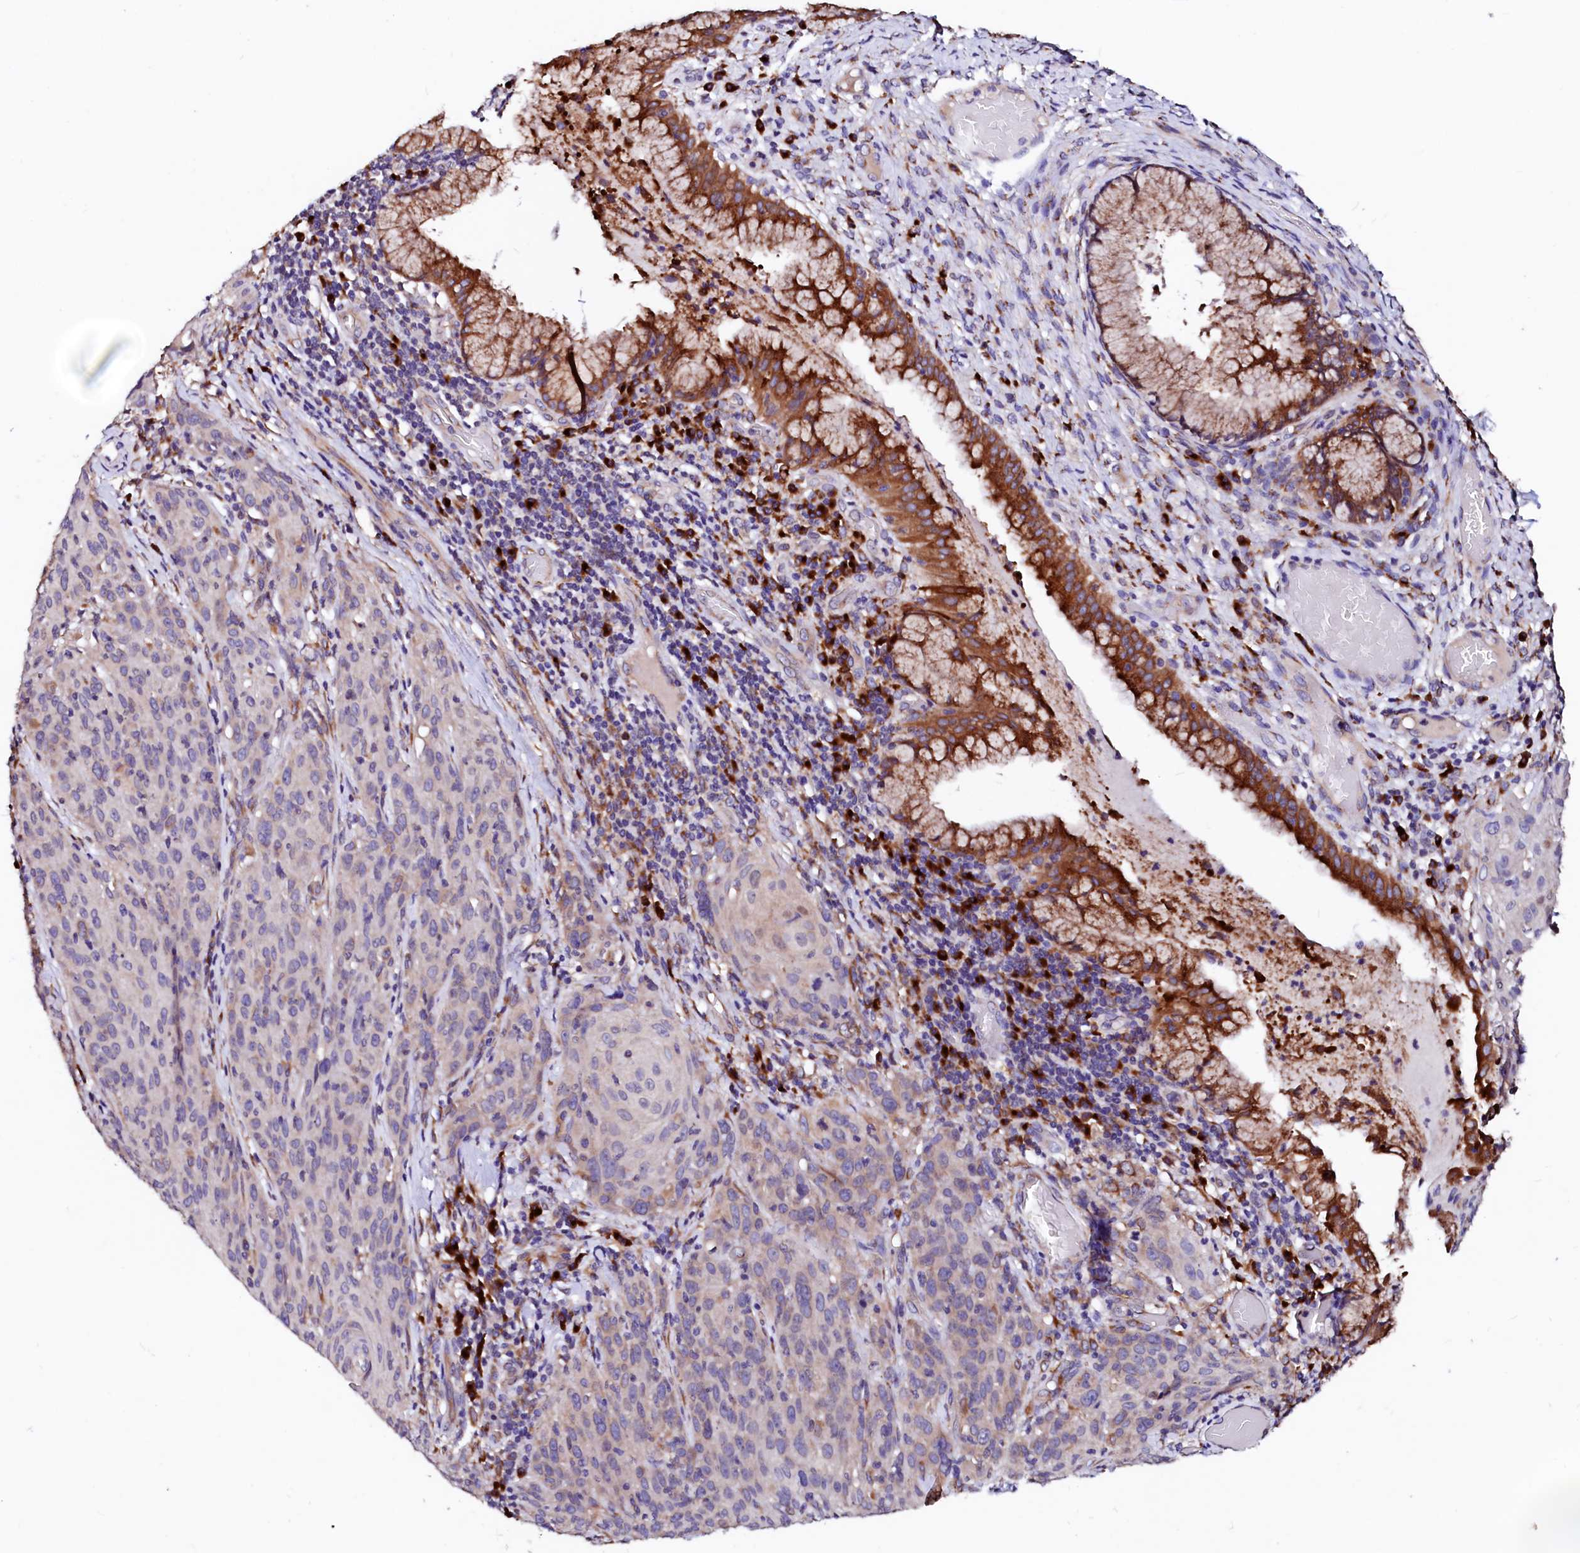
{"staining": {"intensity": "negative", "quantity": "none", "location": "none"}, "tissue": "cervical cancer", "cell_type": "Tumor cells", "image_type": "cancer", "snomed": [{"axis": "morphology", "description": "Squamous cell carcinoma, NOS"}, {"axis": "topography", "description": "Cervix"}], "caption": "A micrograph of human cervical squamous cell carcinoma is negative for staining in tumor cells. (DAB (3,3'-diaminobenzidine) immunohistochemistry (IHC) visualized using brightfield microscopy, high magnification).", "gene": "LMAN1", "patient": {"sex": "female", "age": 50}}